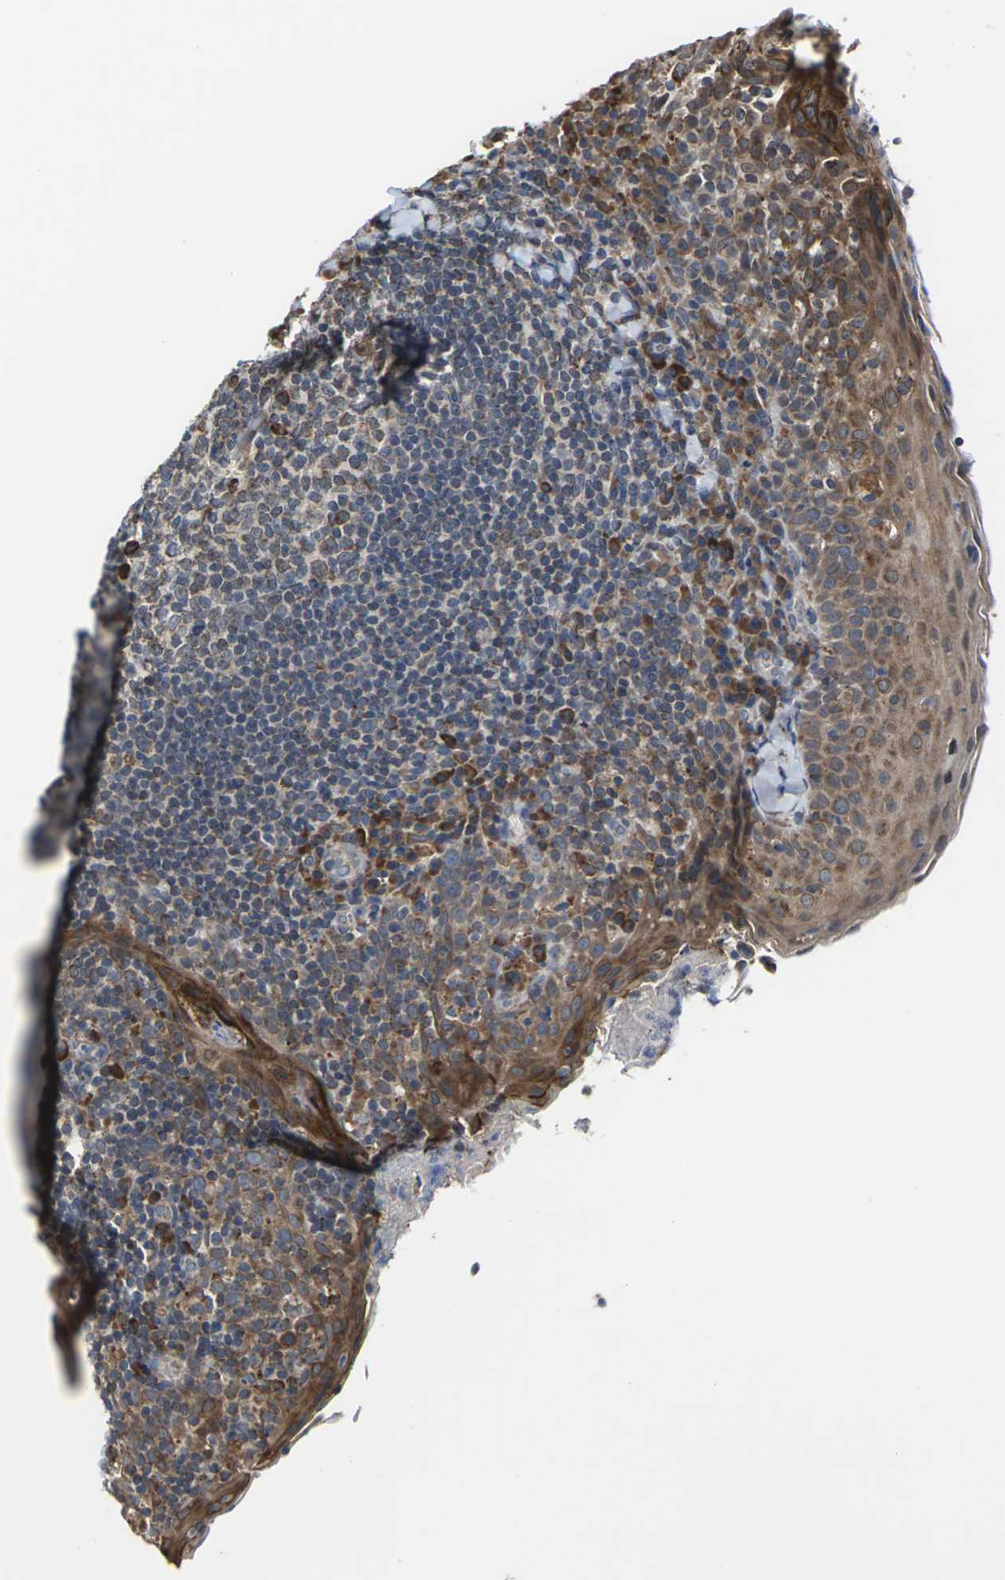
{"staining": {"intensity": "moderate", "quantity": "<25%", "location": "cytoplasmic/membranous"}, "tissue": "tonsil", "cell_type": "Germinal center cells", "image_type": "normal", "snomed": [{"axis": "morphology", "description": "Normal tissue, NOS"}, {"axis": "topography", "description": "Tonsil"}], "caption": "A histopathology image of human tonsil stained for a protein shows moderate cytoplasmic/membranous brown staining in germinal center cells.", "gene": "PDZK1IP1", "patient": {"sex": "male", "age": 17}}